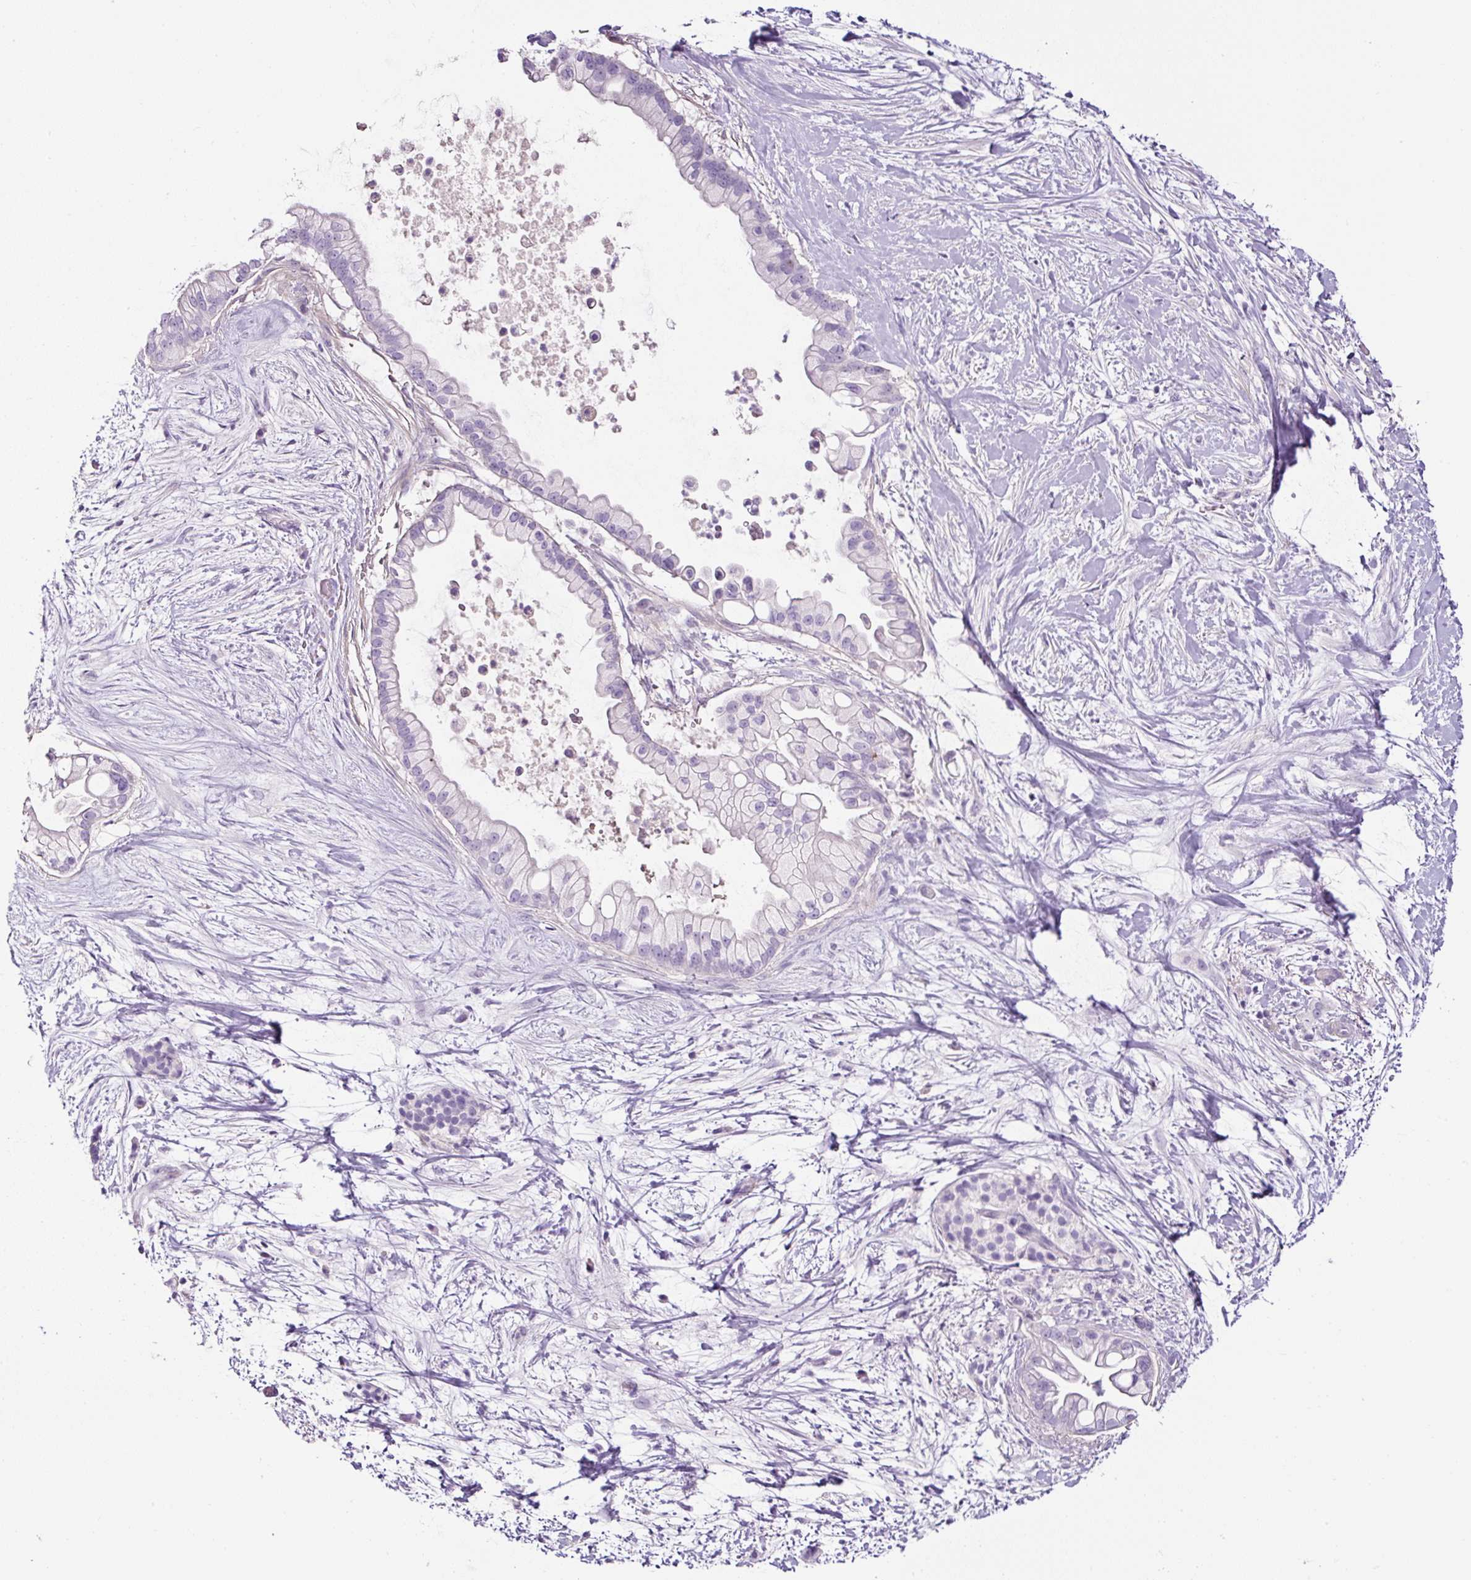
{"staining": {"intensity": "negative", "quantity": "none", "location": "none"}, "tissue": "pancreatic cancer", "cell_type": "Tumor cells", "image_type": "cancer", "snomed": [{"axis": "morphology", "description": "Adenocarcinoma, NOS"}, {"axis": "topography", "description": "Pancreas"}], "caption": "Immunohistochemical staining of human pancreatic cancer exhibits no significant positivity in tumor cells. Nuclei are stained in blue.", "gene": "OR14A2", "patient": {"sex": "female", "age": 69}}